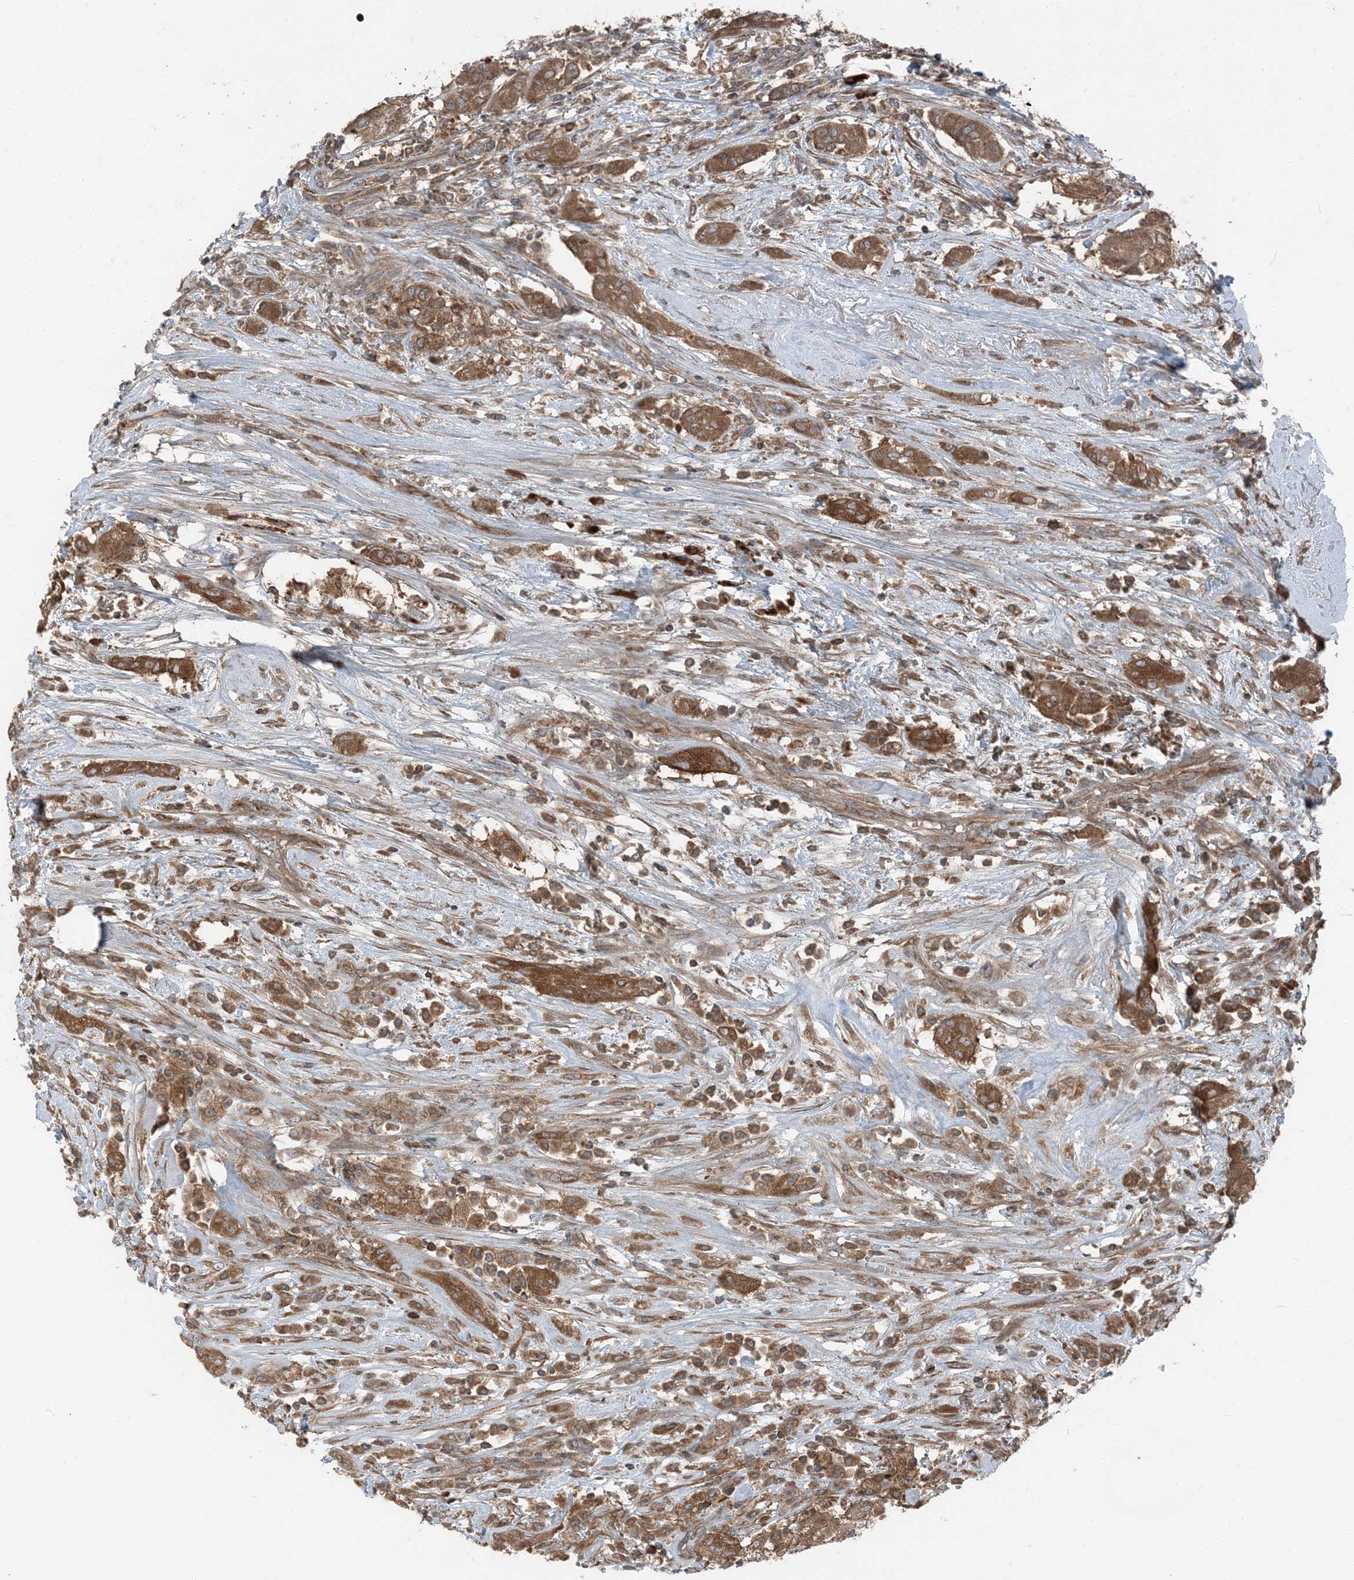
{"staining": {"intensity": "moderate", "quantity": ">75%", "location": "cytoplasmic/membranous"}, "tissue": "thyroid cancer", "cell_type": "Tumor cells", "image_type": "cancer", "snomed": [{"axis": "morphology", "description": "Papillary adenocarcinoma, NOS"}, {"axis": "topography", "description": "Thyroid gland"}], "caption": "Approximately >75% of tumor cells in human thyroid cancer (papillary adenocarcinoma) exhibit moderate cytoplasmic/membranous protein staining as visualized by brown immunohistochemical staining.", "gene": "RAB3GAP1", "patient": {"sex": "female", "age": 59}}